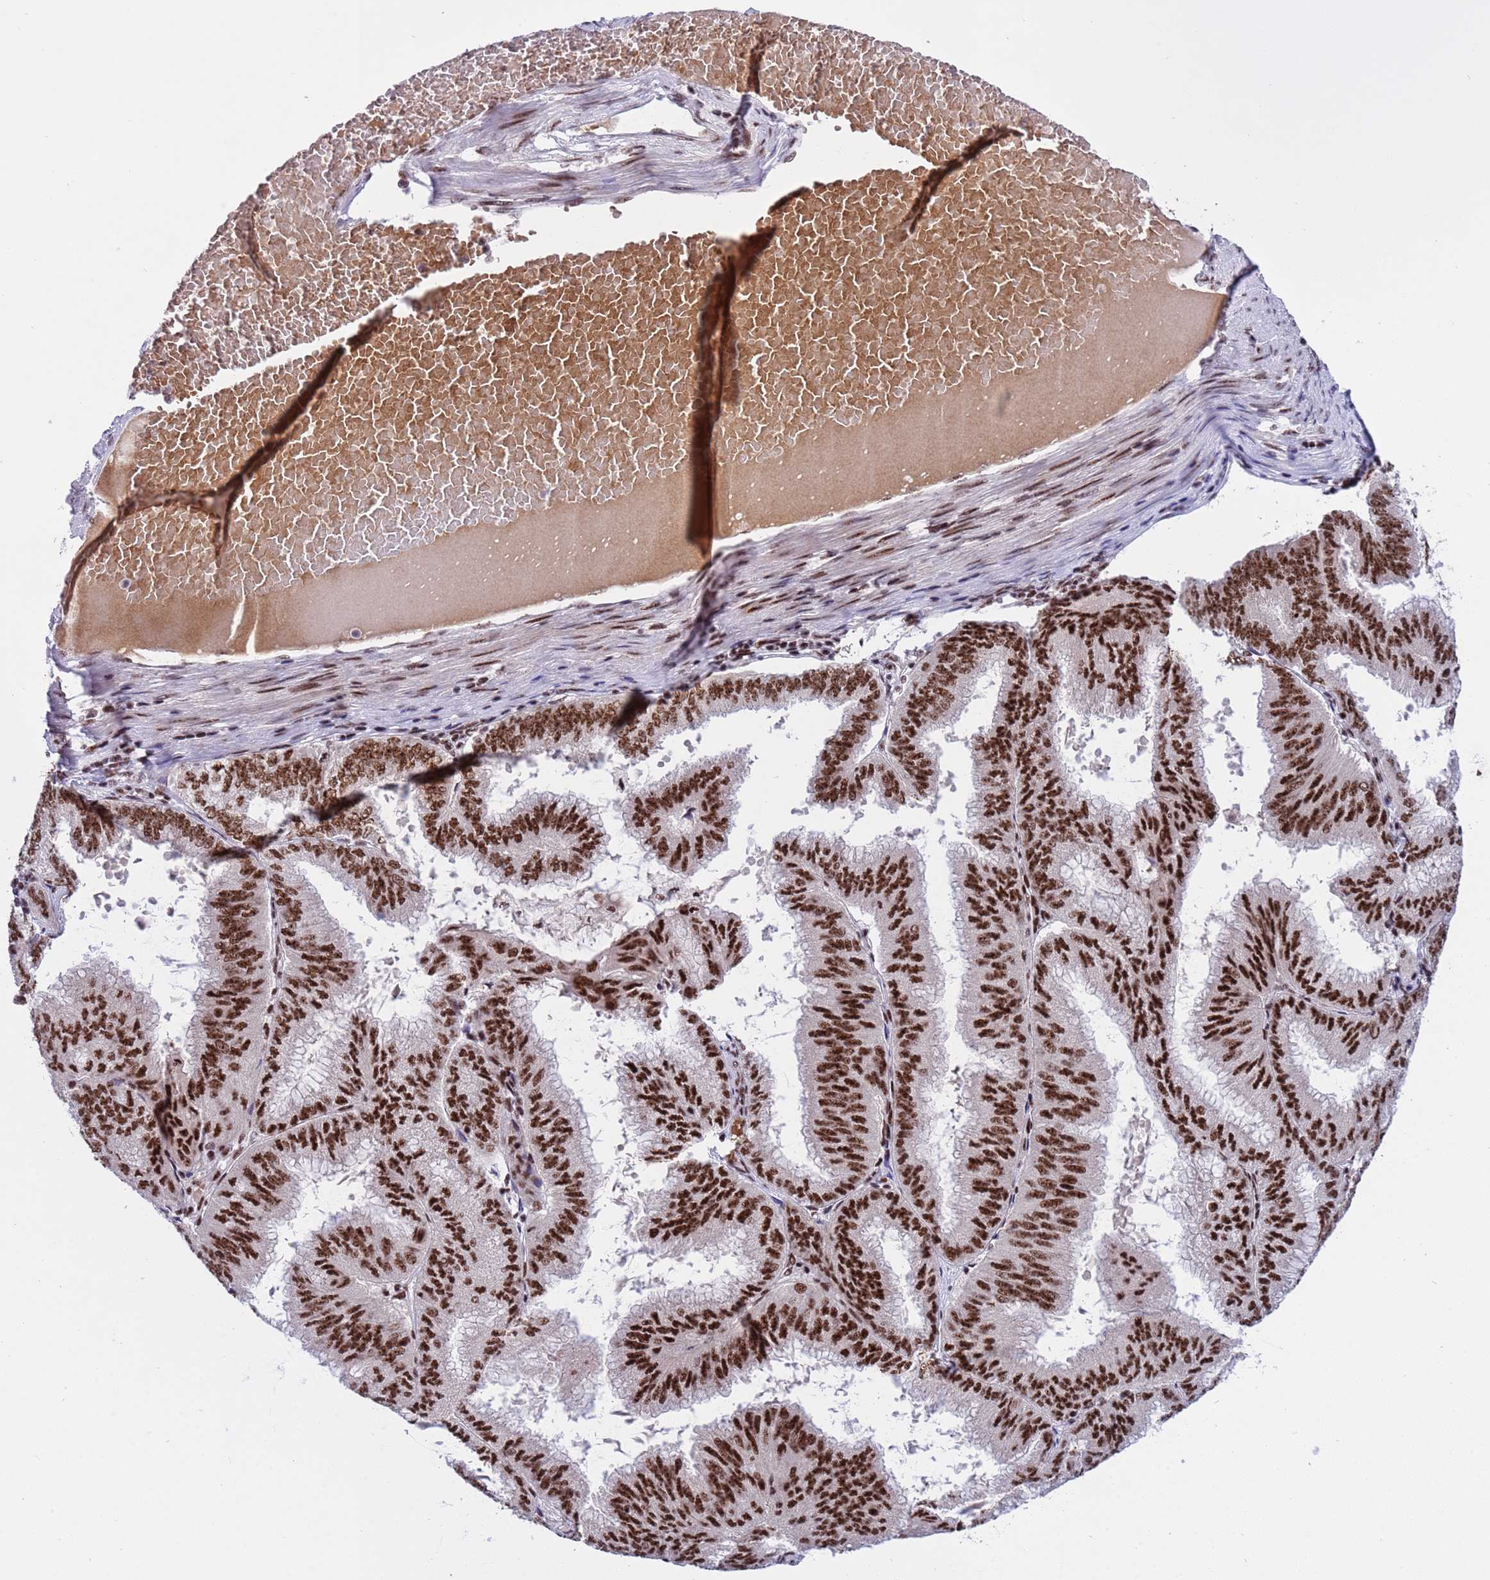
{"staining": {"intensity": "strong", "quantity": ">75%", "location": "nuclear"}, "tissue": "endometrial cancer", "cell_type": "Tumor cells", "image_type": "cancer", "snomed": [{"axis": "morphology", "description": "Adenocarcinoma, NOS"}, {"axis": "topography", "description": "Endometrium"}], "caption": "A brown stain labels strong nuclear staining of a protein in endometrial adenocarcinoma tumor cells. (IHC, brightfield microscopy, high magnification).", "gene": "THOC2", "patient": {"sex": "female", "age": 49}}